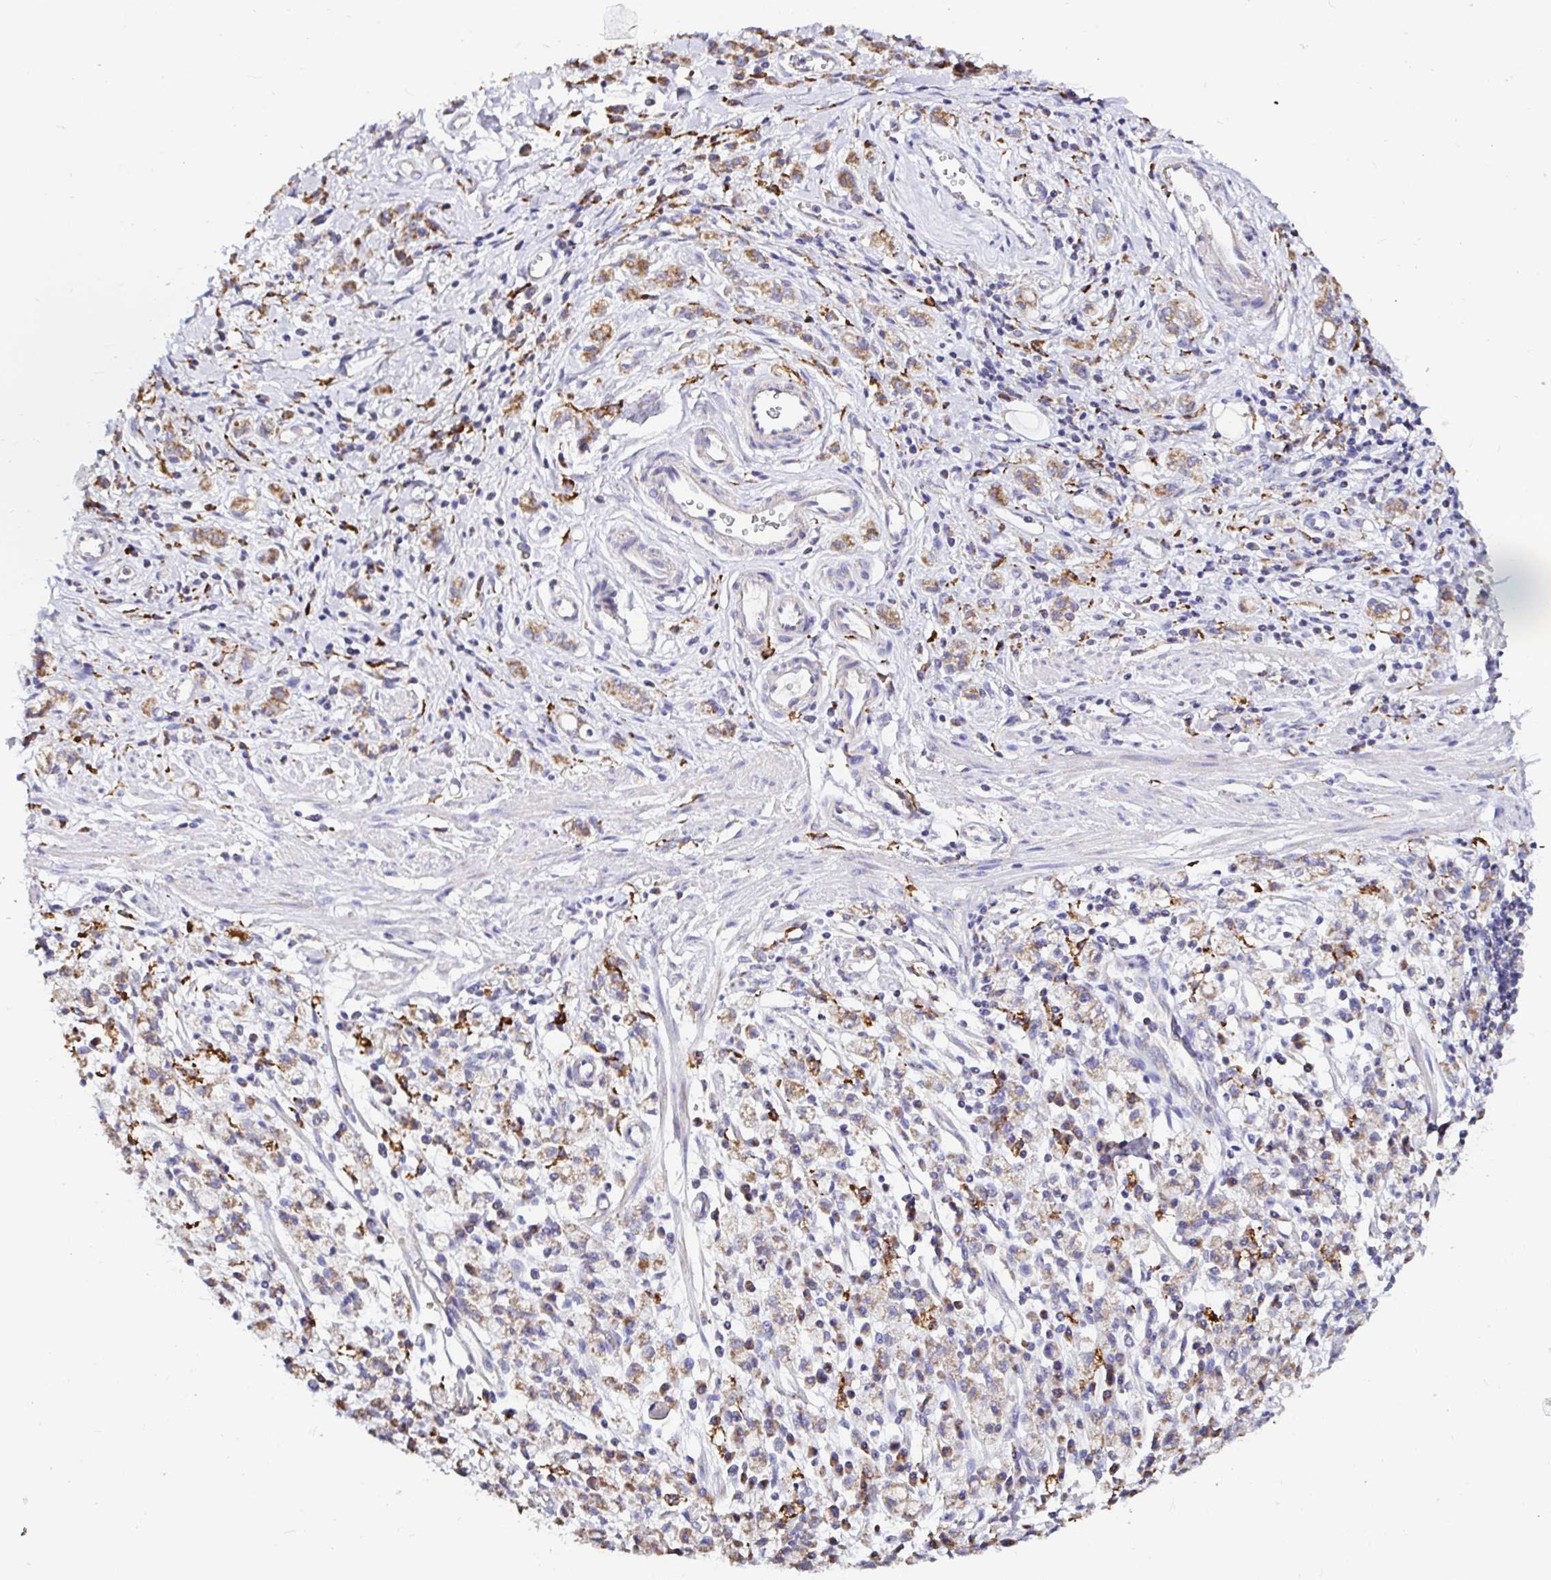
{"staining": {"intensity": "moderate", "quantity": "25%-75%", "location": "cytoplasmic/membranous"}, "tissue": "stomach cancer", "cell_type": "Tumor cells", "image_type": "cancer", "snomed": [{"axis": "morphology", "description": "Adenocarcinoma, NOS"}, {"axis": "topography", "description": "Stomach"}], "caption": "Moderate cytoplasmic/membranous positivity for a protein is present in about 25%-75% of tumor cells of adenocarcinoma (stomach) using IHC.", "gene": "MSR1", "patient": {"sex": "male", "age": 77}}